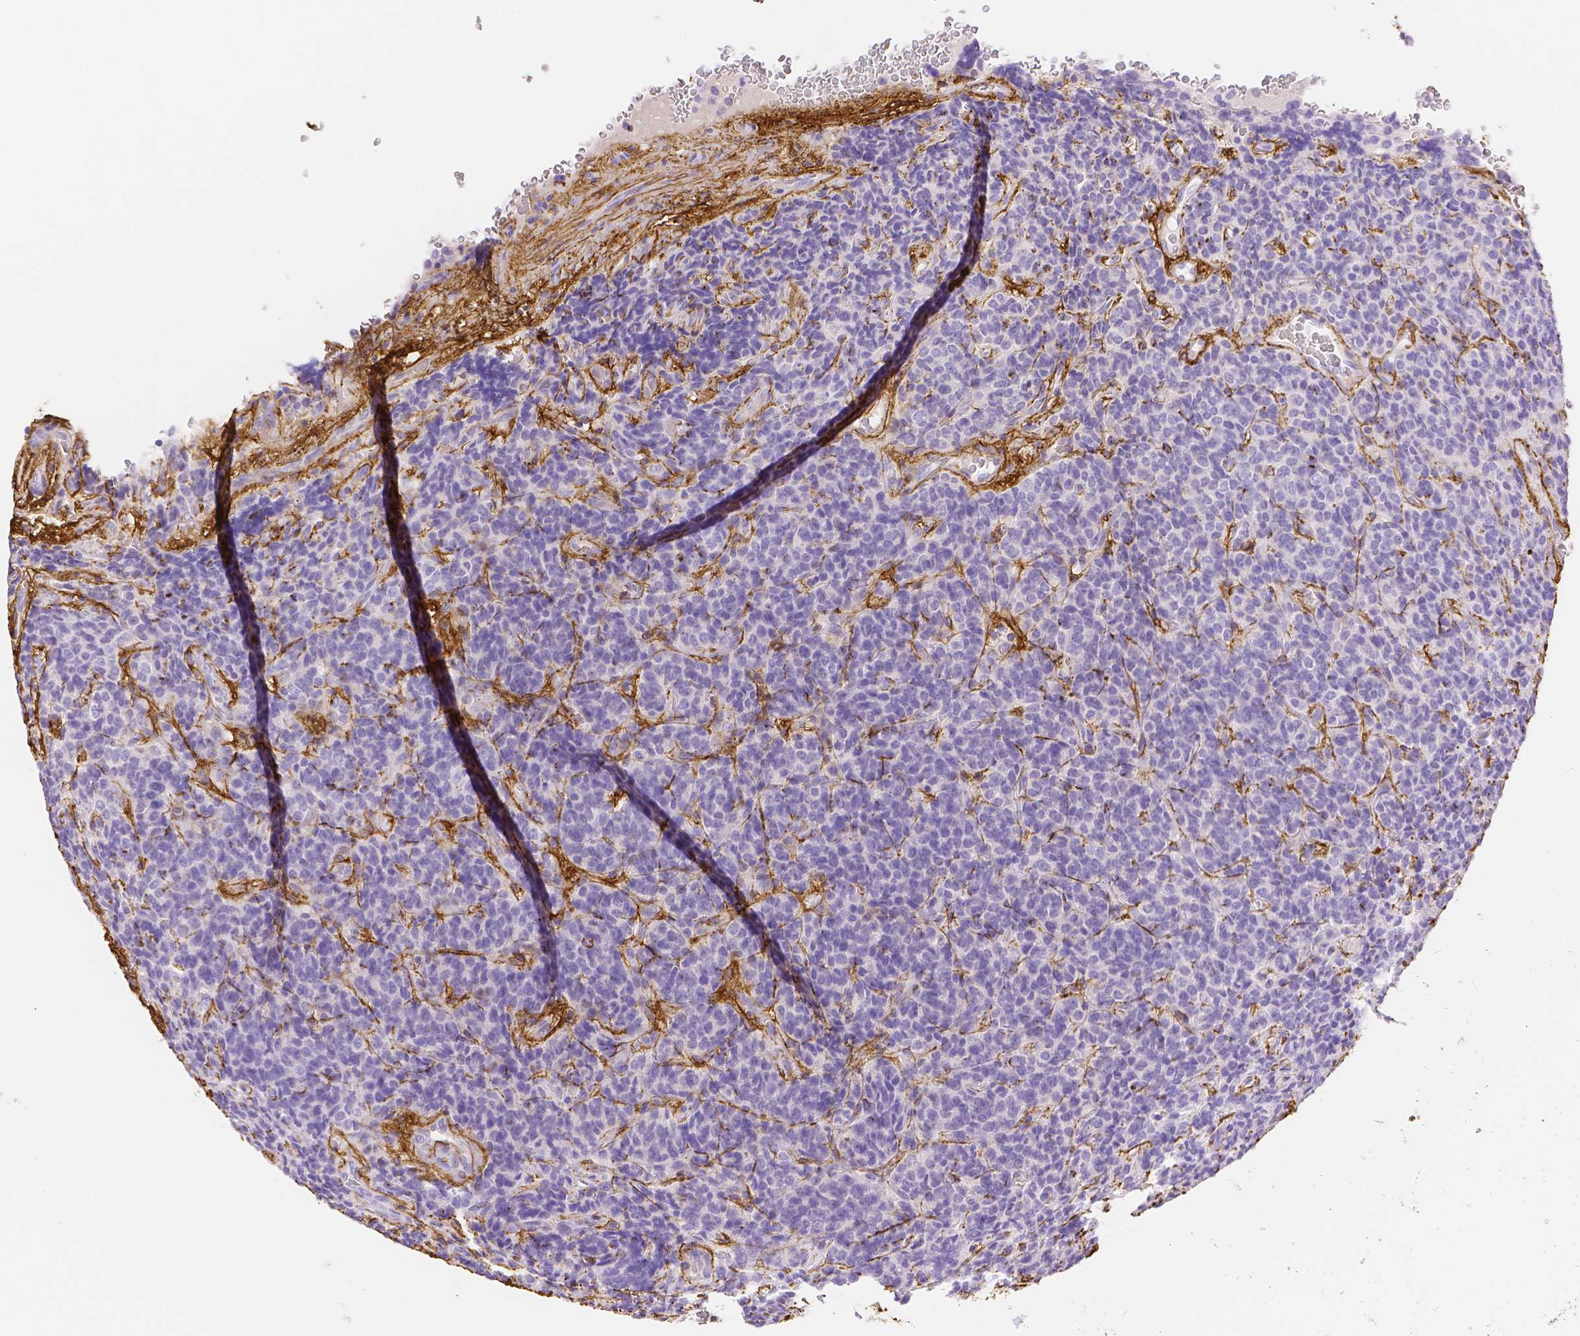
{"staining": {"intensity": "negative", "quantity": "none", "location": "none"}, "tissue": "carcinoid", "cell_type": "Tumor cells", "image_type": "cancer", "snomed": [{"axis": "morphology", "description": "Carcinoid, malignant, NOS"}, {"axis": "topography", "description": "Pancreas"}], "caption": "This histopathology image is of malignant carcinoid stained with immunohistochemistry to label a protein in brown with the nuclei are counter-stained blue. There is no expression in tumor cells. (Brightfield microscopy of DAB IHC at high magnification).", "gene": "FBN1", "patient": {"sex": "male", "age": 36}}